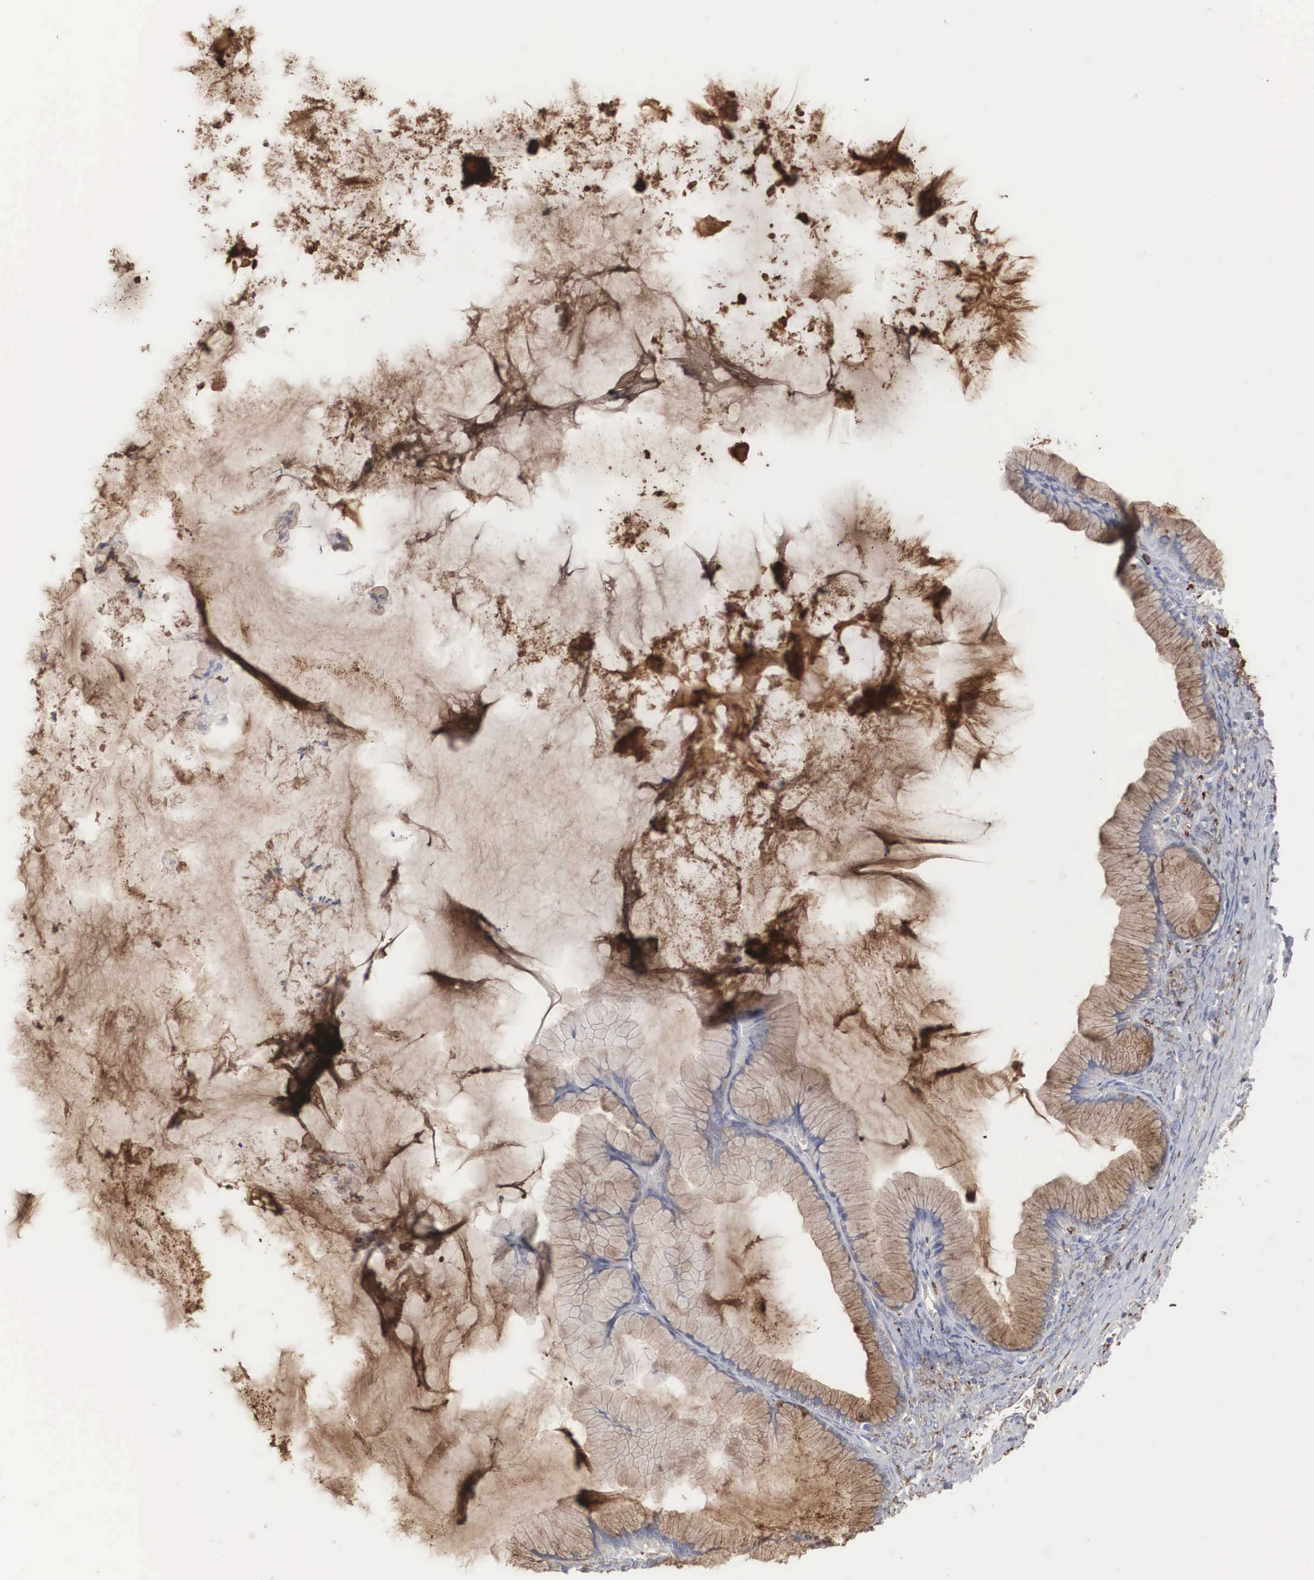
{"staining": {"intensity": "weak", "quantity": ">75%", "location": "cytoplasmic/membranous"}, "tissue": "ovarian cancer", "cell_type": "Tumor cells", "image_type": "cancer", "snomed": [{"axis": "morphology", "description": "Cystadenocarcinoma, mucinous, NOS"}, {"axis": "topography", "description": "Ovary"}], "caption": "Protein staining demonstrates weak cytoplasmic/membranous positivity in about >75% of tumor cells in ovarian mucinous cystadenocarcinoma.", "gene": "LGALS3BP", "patient": {"sex": "female", "age": 41}}